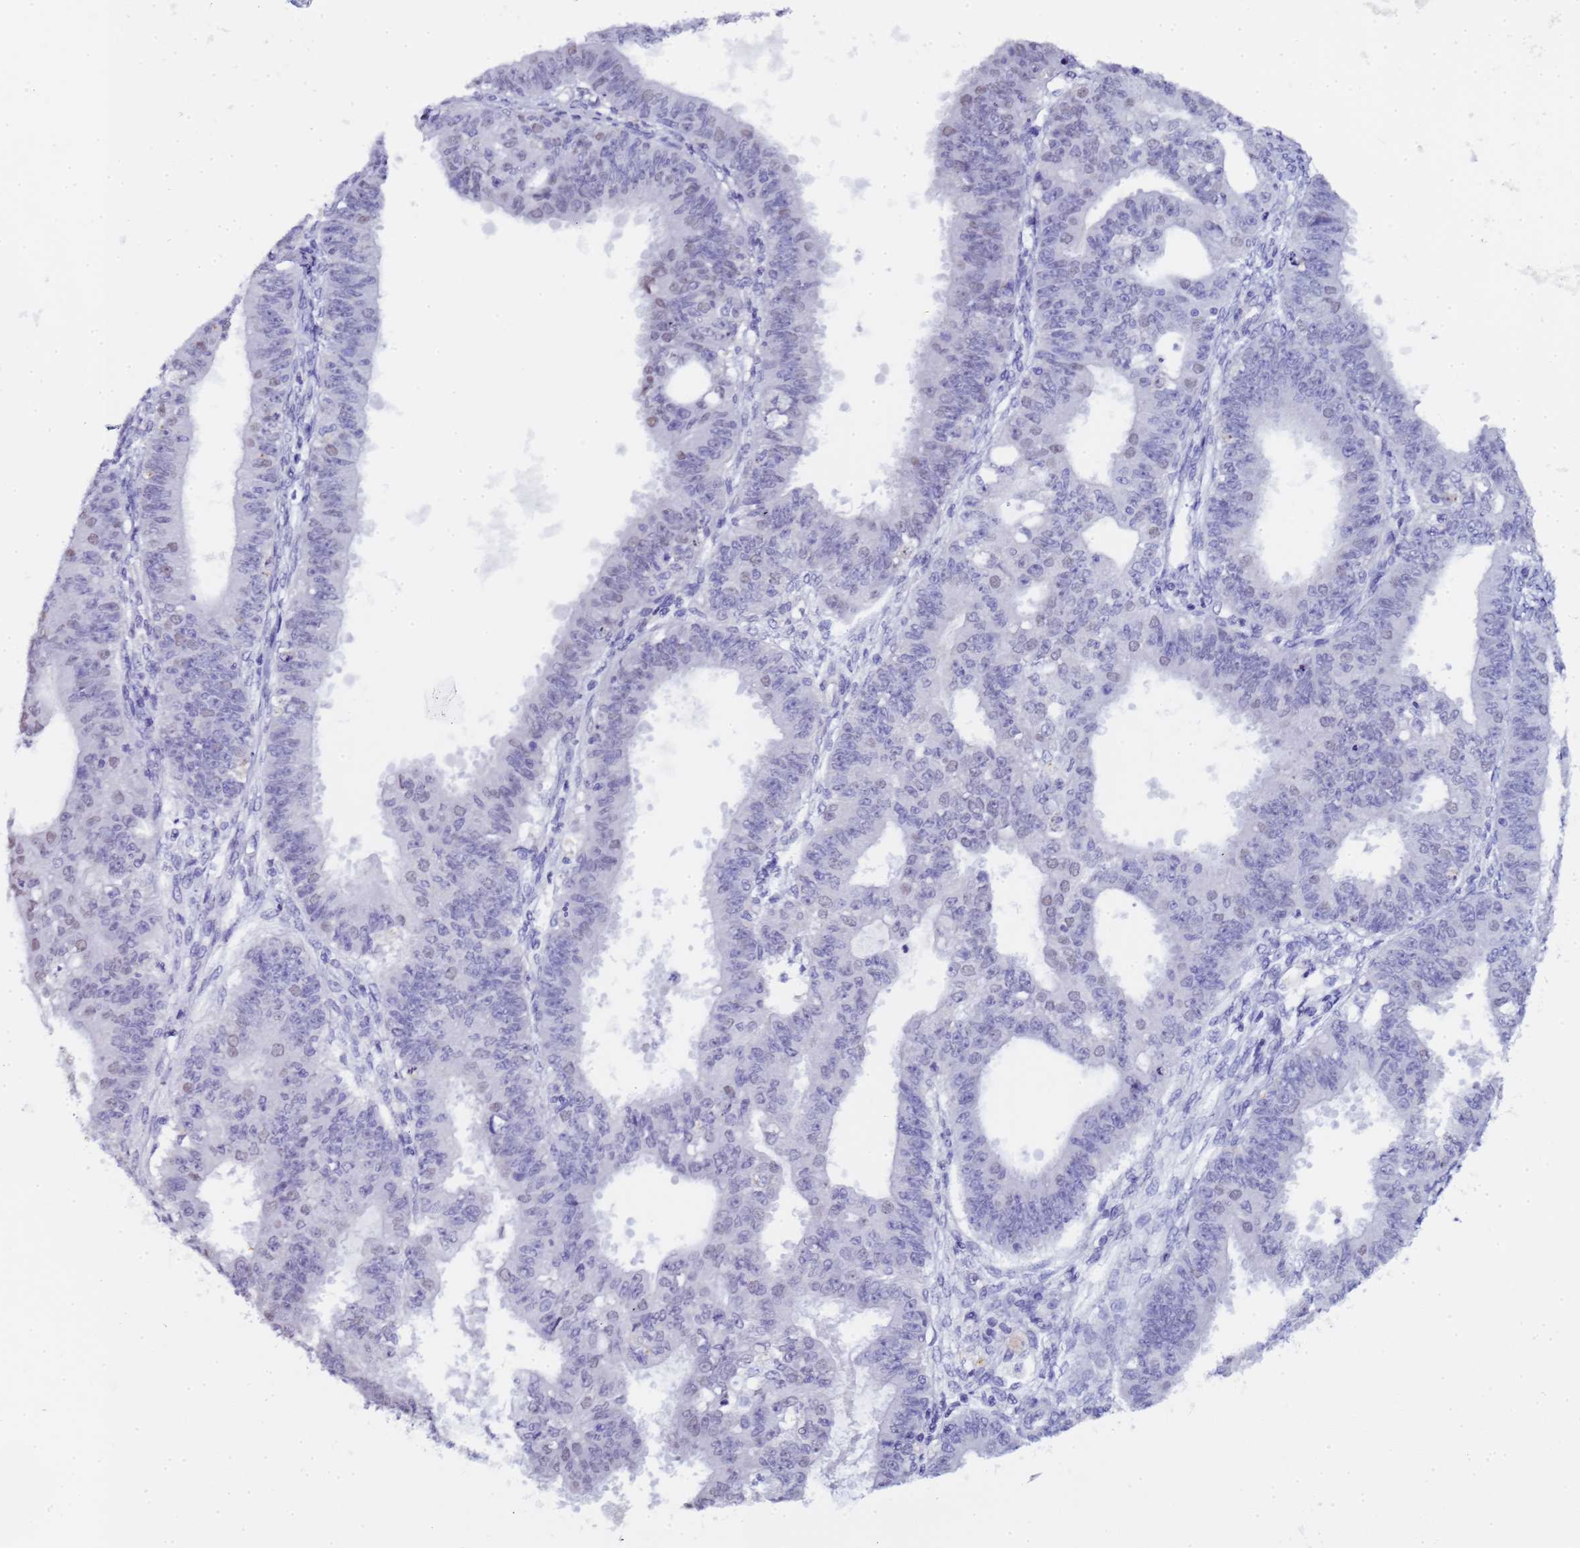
{"staining": {"intensity": "negative", "quantity": "none", "location": "none"}, "tissue": "ovarian cancer", "cell_type": "Tumor cells", "image_type": "cancer", "snomed": [{"axis": "morphology", "description": "Carcinoma, endometroid"}, {"axis": "topography", "description": "Appendix"}, {"axis": "topography", "description": "Ovary"}], "caption": "Human ovarian cancer stained for a protein using immunohistochemistry exhibits no expression in tumor cells.", "gene": "CTRC", "patient": {"sex": "female", "age": 42}}